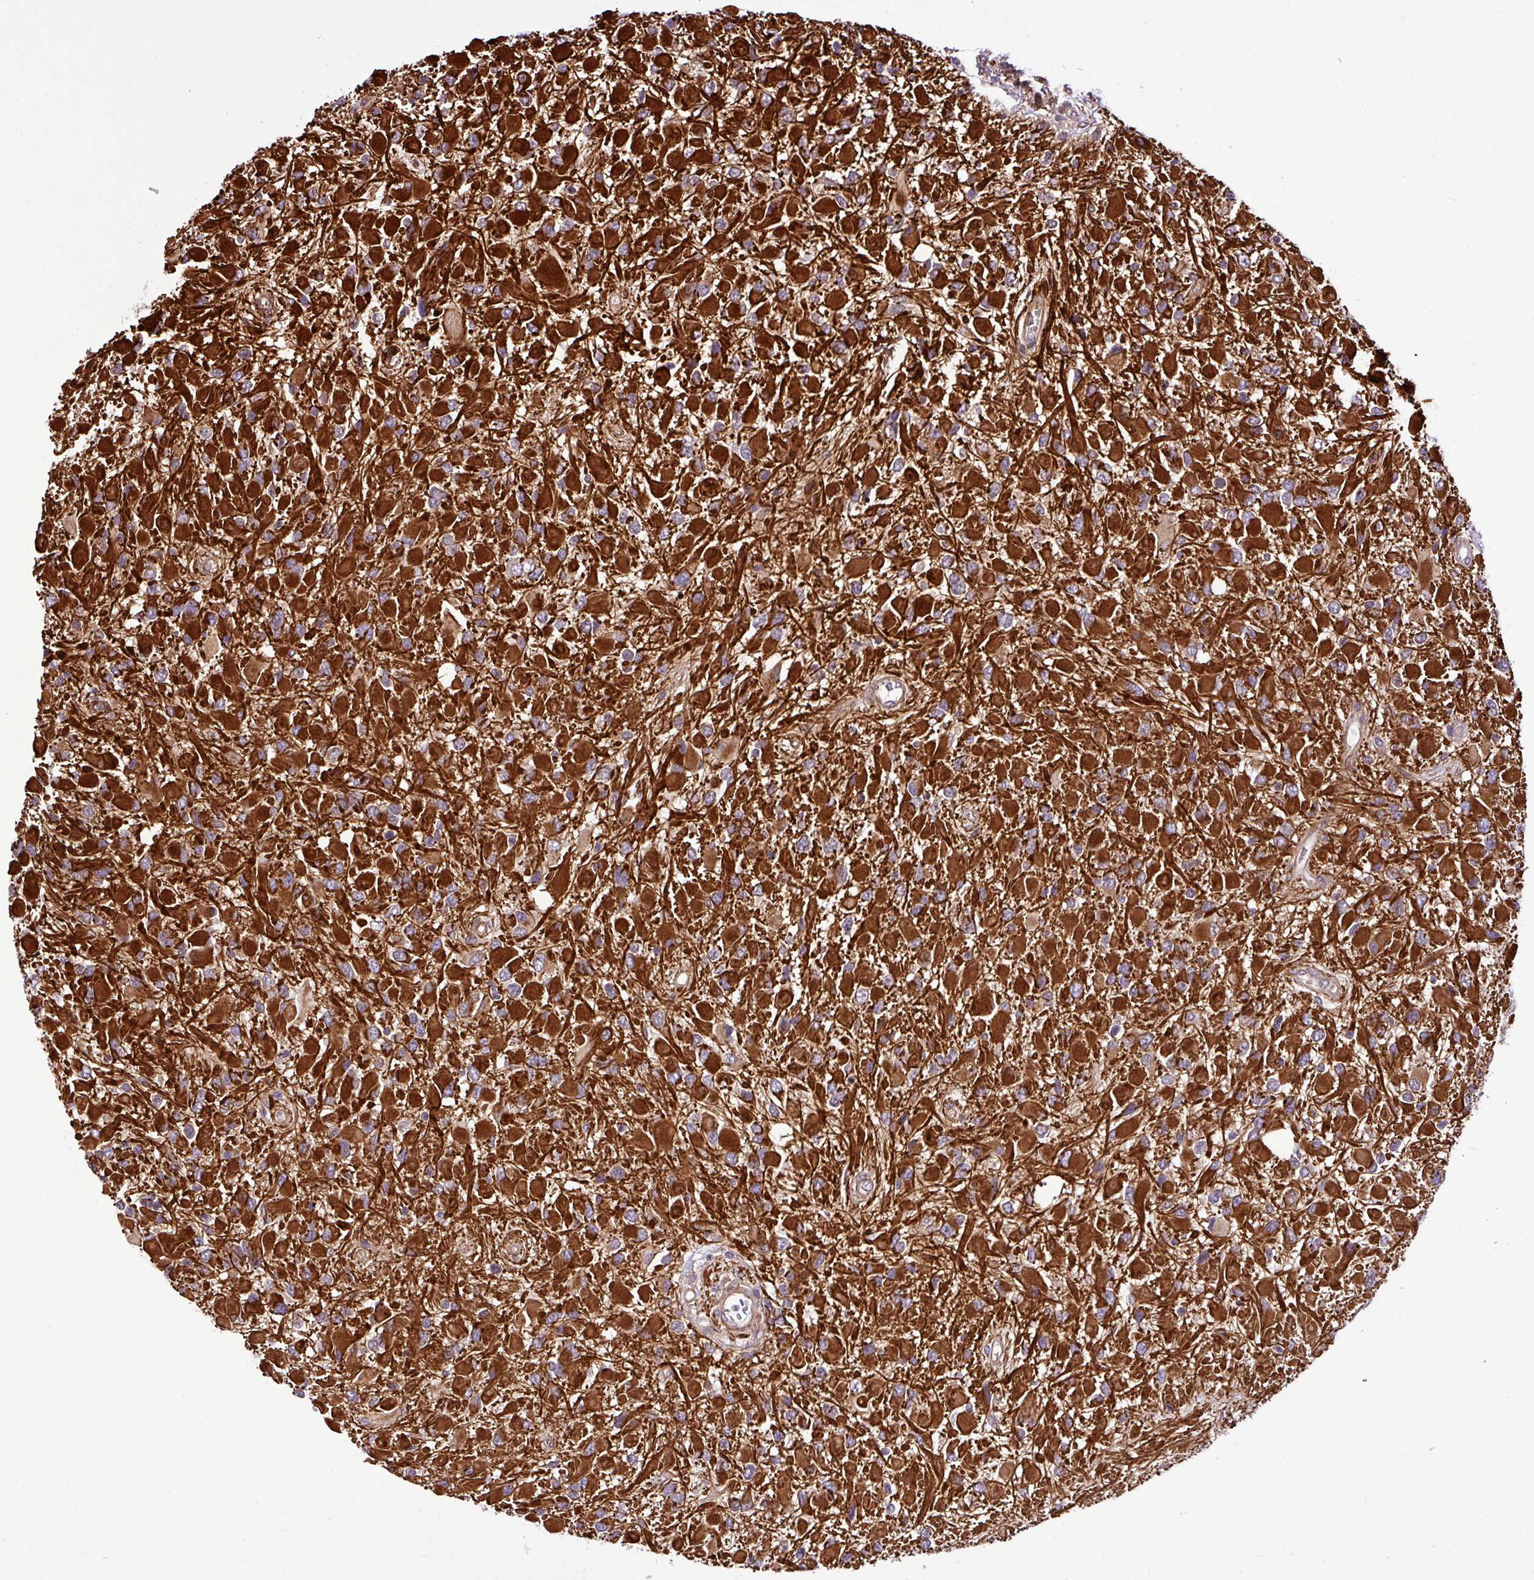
{"staining": {"intensity": "strong", "quantity": ">75%", "location": "cytoplasmic/membranous"}, "tissue": "glioma", "cell_type": "Tumor cells", "image_type": "cancer", "snomed": [{"axis": "morphology", "description": "Glioma, malignant, High grade"}, {"axis": "topography", "description": "Brain"}], "caption": "IHC histopathology image of neoplastic tissue: human malignant glioma (high-grade) stained using immunohistochemistry (IHC) displays high levels of strong protein expression localized specifically in the cytoplasmic/membranous of tumor cells, appearing as a cytoplasmic/membranous brown color.", "gene": "DLGAP4", "patient": {"sex": "male", "age": 53}}